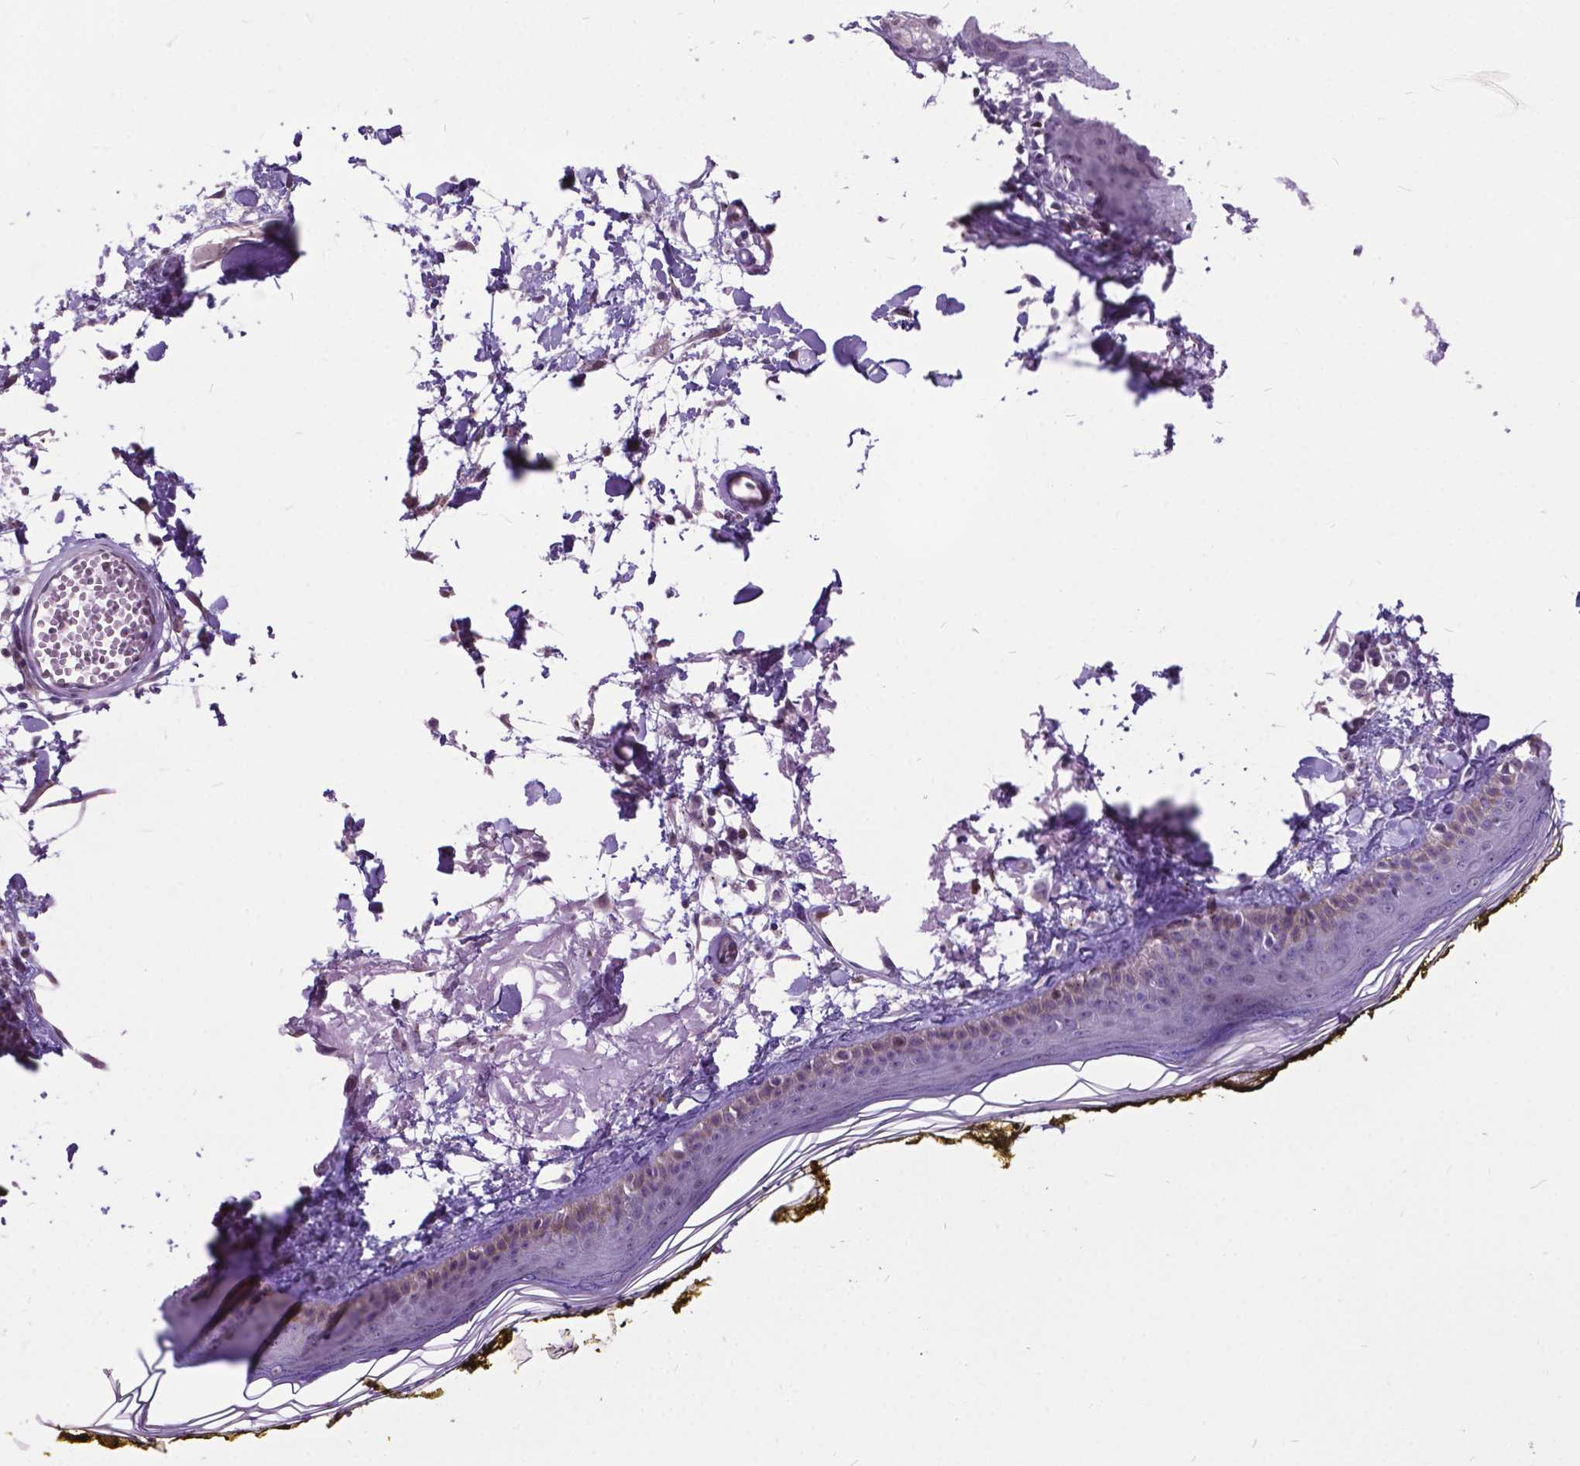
{"staining": {"intensity": "negative", "quantity": "none", "location": "none"}, "tissue": "skin", "cell_type": "Fibroblasts", "image_type": "normal", "snomed": [{"axis": "morphology", "description": "Normal tissue, NOS"}, {"axis": "topography", "description": "Skin"}], "caption": "High power microscopy photomicrograph of an IHC micrograph of unremarkable skin, revealing no significant staining in fibroblasts.", "gene": "DPF3", "patient": {"sex": "male", "age": 76}}